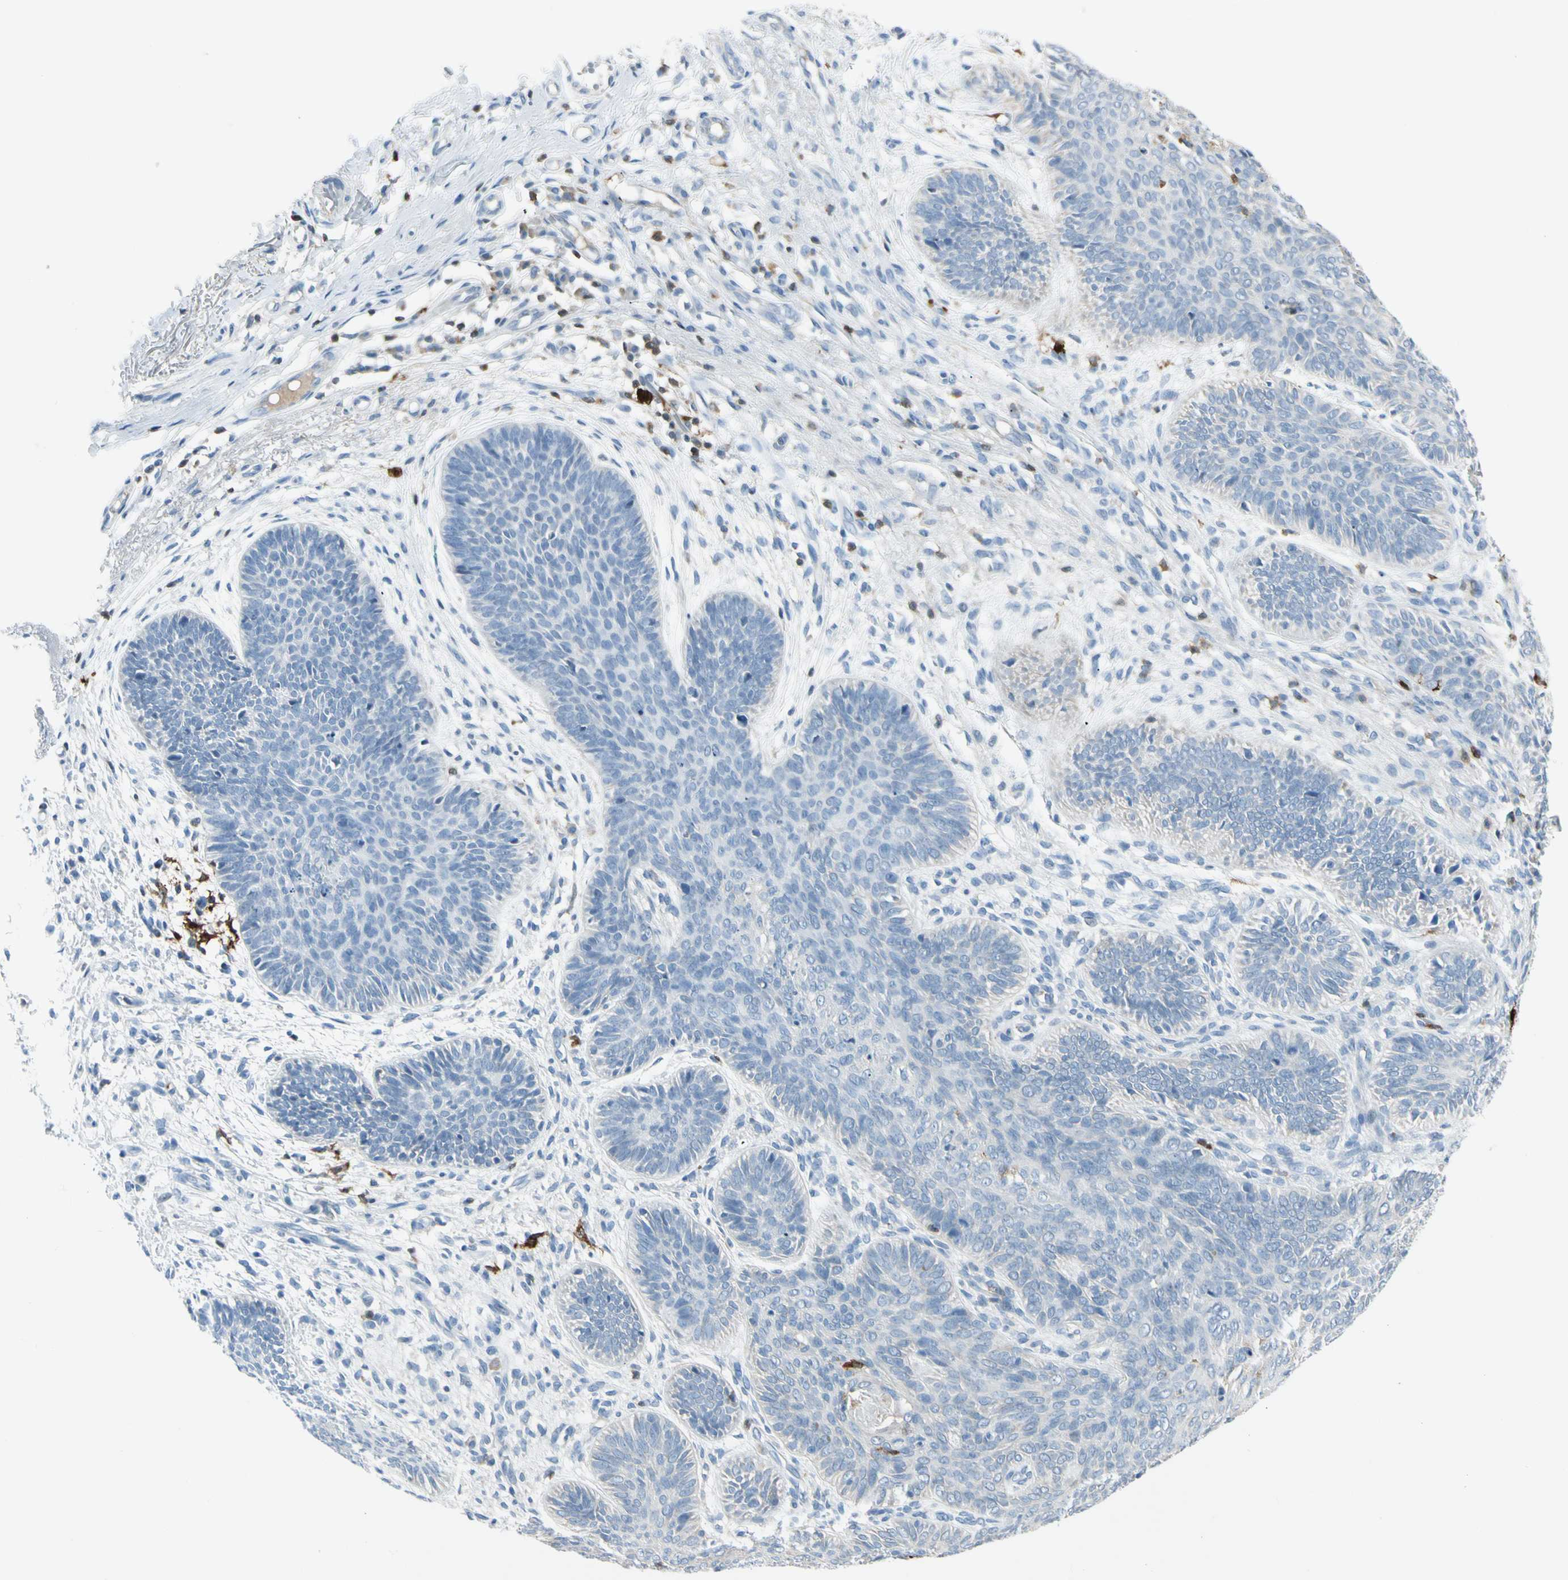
{"staining": {"intensity": "negative", "quantity": "none", "location": "none"}, "tissue": "skin cancer", "cell_type": "Tumor cells", "image_type": "cancer", "snomed": [{"axis": "morphology", "description": "Normal tissue, NOS"}, {"axis": "morphology", "description": "Basal cell carcinoma"}, {"axis": "topography", "description": "Skin"}], "caption": "Micrograph shows no significant protein positivity in tumor cells of skin cancer. (DAB immunohistochemistry (IHC) visualized using brightfield microscopy, high magnification).", "gene": "TRAF1", "patient": {"sex": "male", "age": 52}}